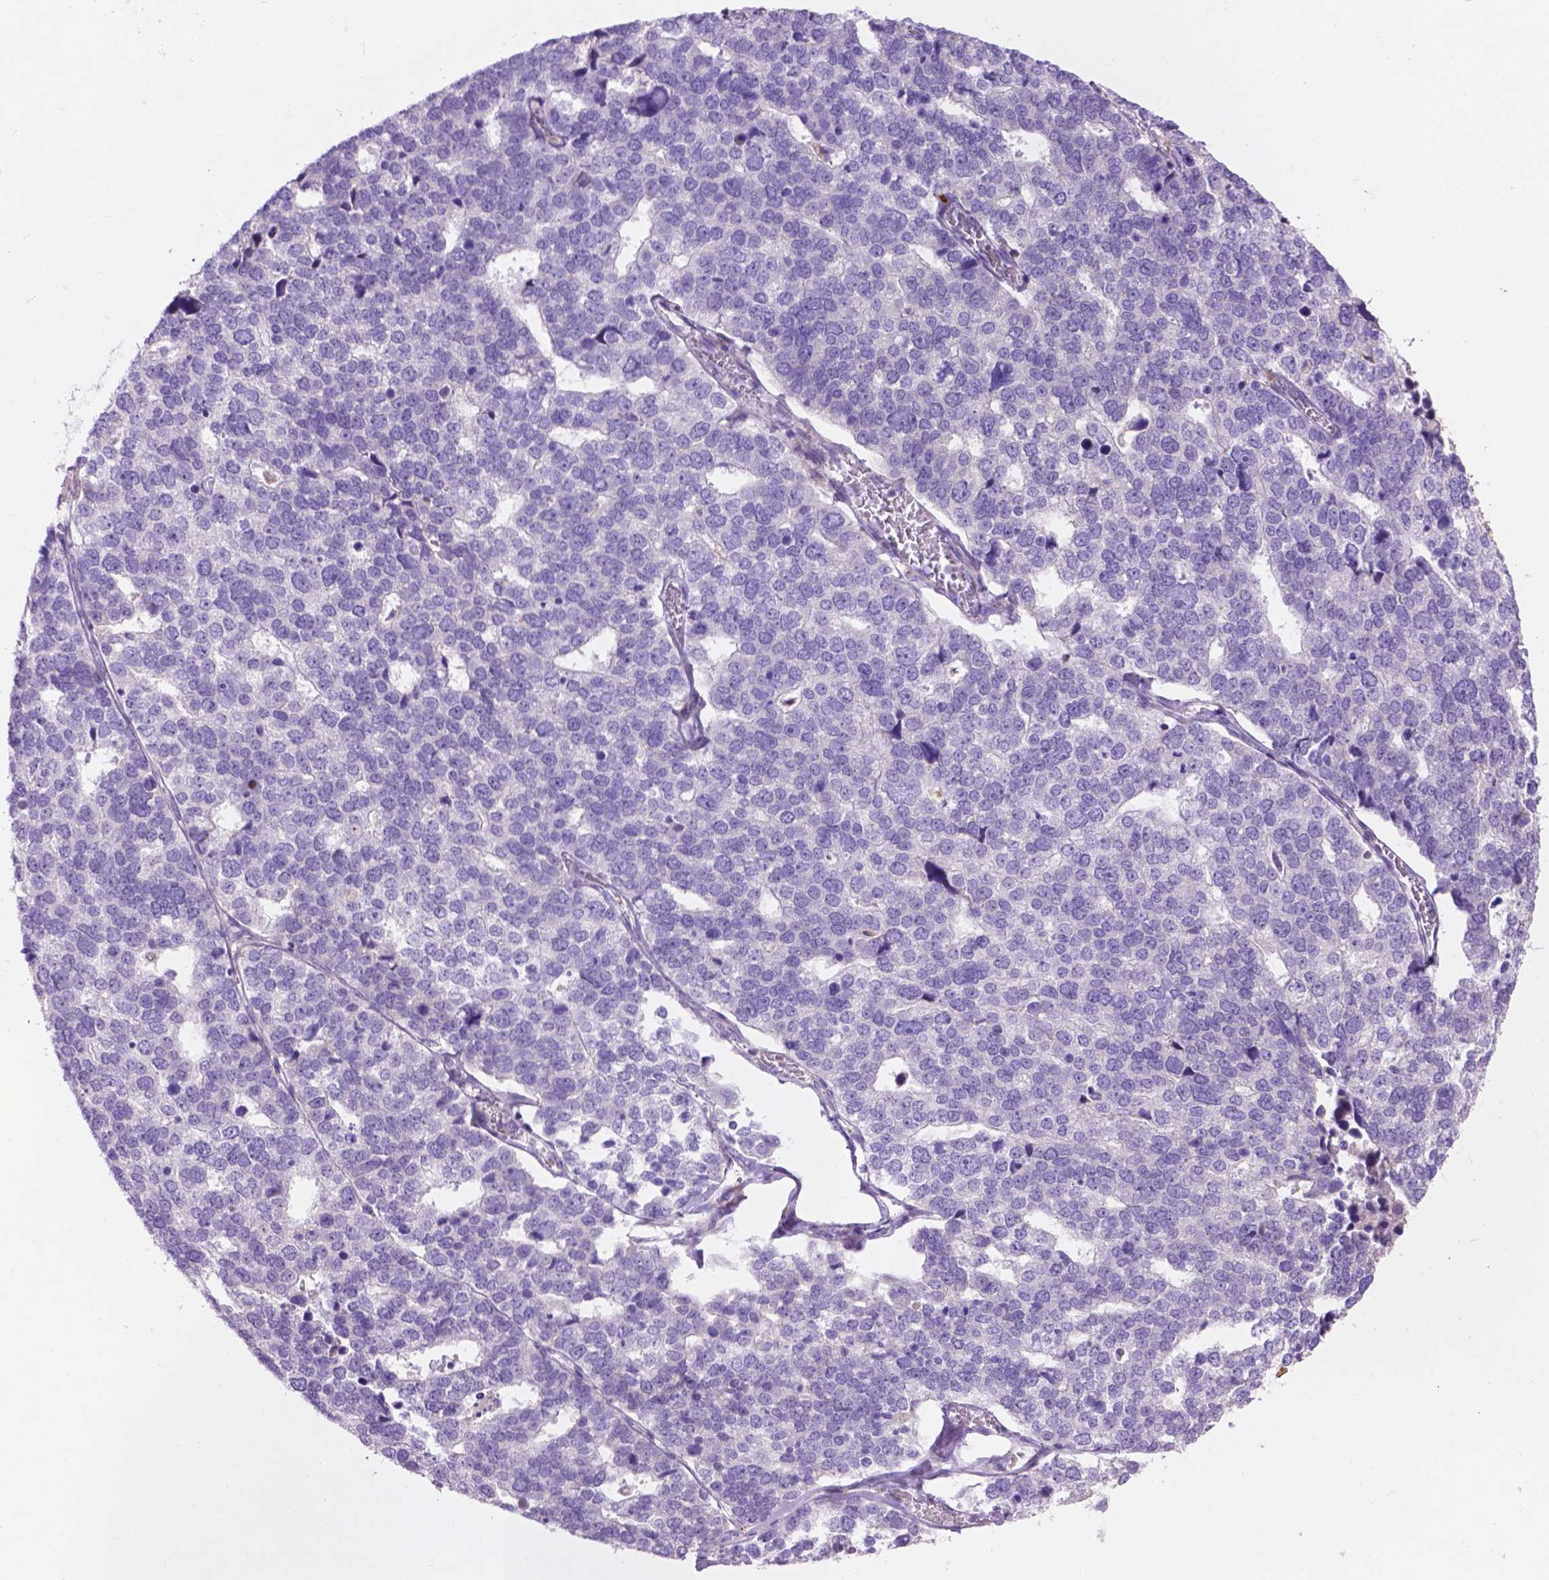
{"staining": {"intensity": "negative", "quantity": "none", "location": "none"}, "tissue": "stomach cancer", "cell_type": "Tumor cells", "image_type": "cancer", "snomed": [{"axis": "morphology", "description": "Adenocarcinoma, NOS"}, {"axis": "topography", "description": "Stomach"}], "caption": "An immunohistochemistry (IHC) image of adenocarcinoma (stomach) is shown. There is no staining in tumor cells of adenocarcinoma (stomach).", "gene": "NOXO1", "patient": {"sex": "male", "age": 69}}